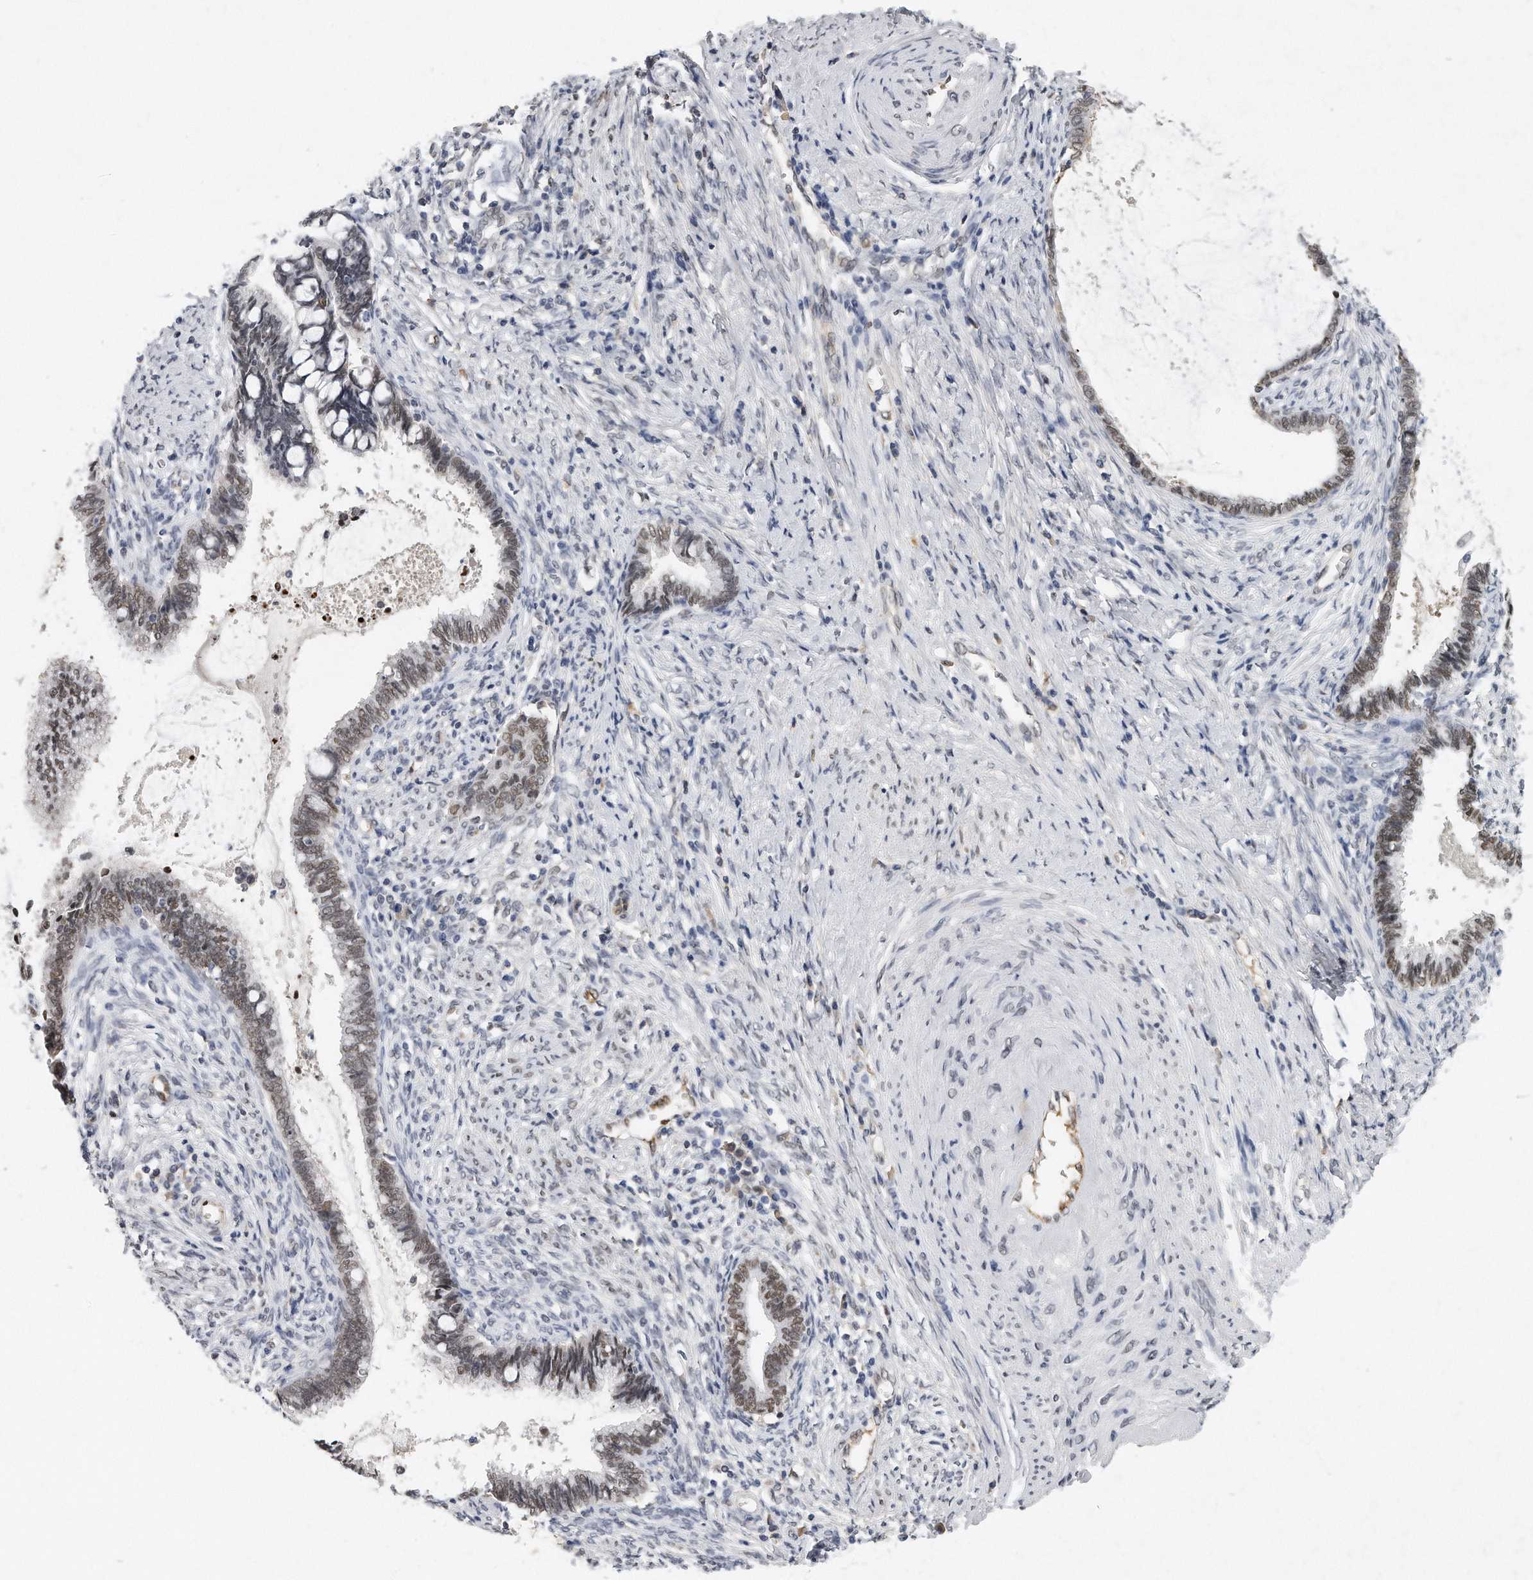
{"staining": {"intensity": "moderate", "quantity": ">75%", "location": "nuclear"}, "tissue": "cervical cancer", "cell_type": "Tumor cells", "image_type": "cancer", "snomed": [{"axis": "morphology", "description": "Adenocarcinoma, NOS"}, {"axis": "topography", "description": "Cervix"}], "caption": "This micrograph reveals cervical adenocarcinoma stained with immunohistochemistry to label a protein in brown. The nuclear of tumor cells show moderate positivity for the protein. Nuclei are counter-stained blue.", "gene": "CTBP2", "patient": {"sex": "female", "age": 44}}